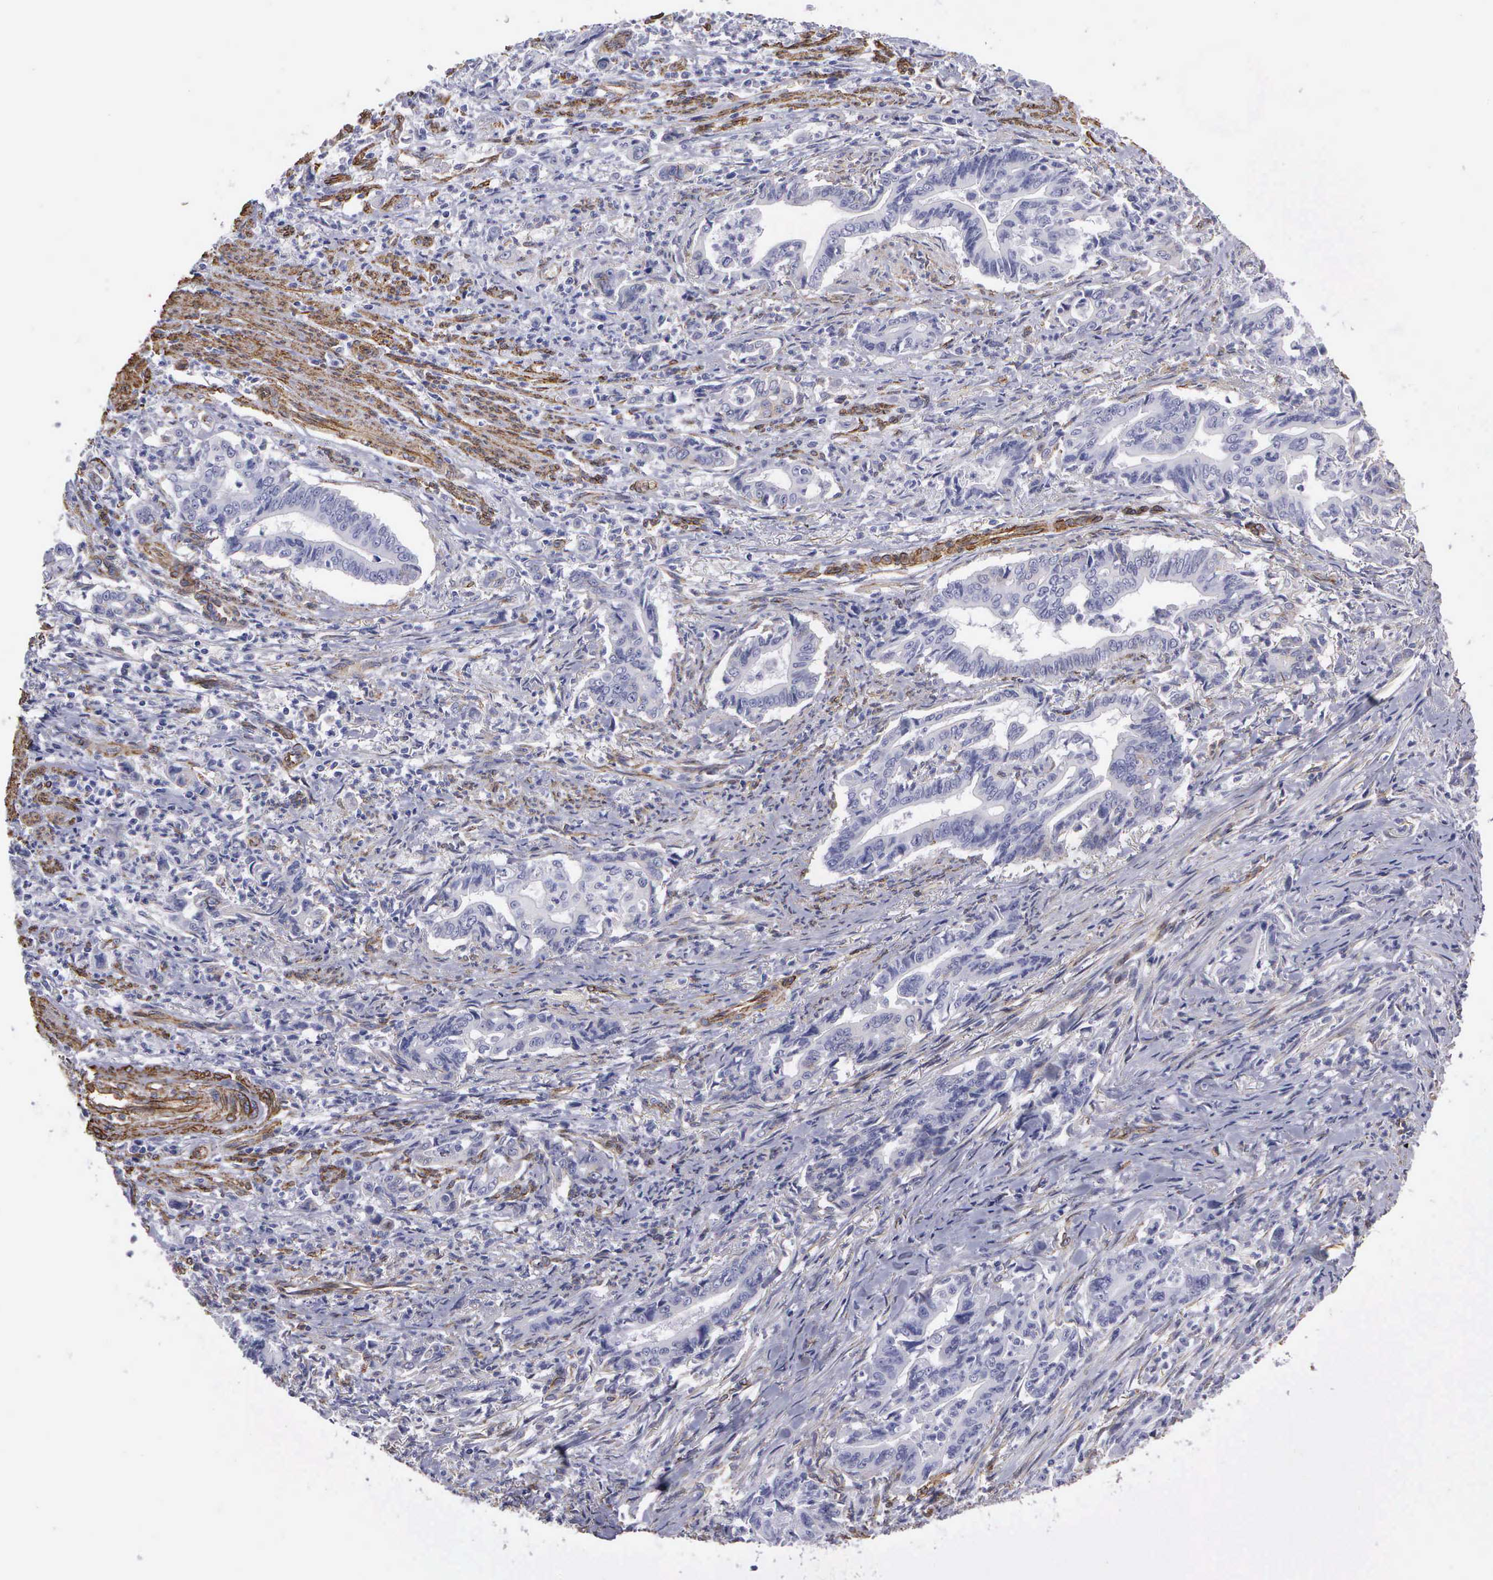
{"staining": {"intensity": "negative", "quantity": "none", "location": "none"}, "tissue": "stomach cancer", "cell_type": "Tumor cells", "image_type": "cancer", "snomed": [{"axis": "morphology", "description": "Adenocarcinoma, NOS"}, {"axis": "topography", "description": "Stomach"}], "caption": "Immunohistochemical staining of stomach cancer demonstrates no significant positivity in tumor cells.", "gene": "MAGEB10", "patient": {"sex": "female", "age": 76}}